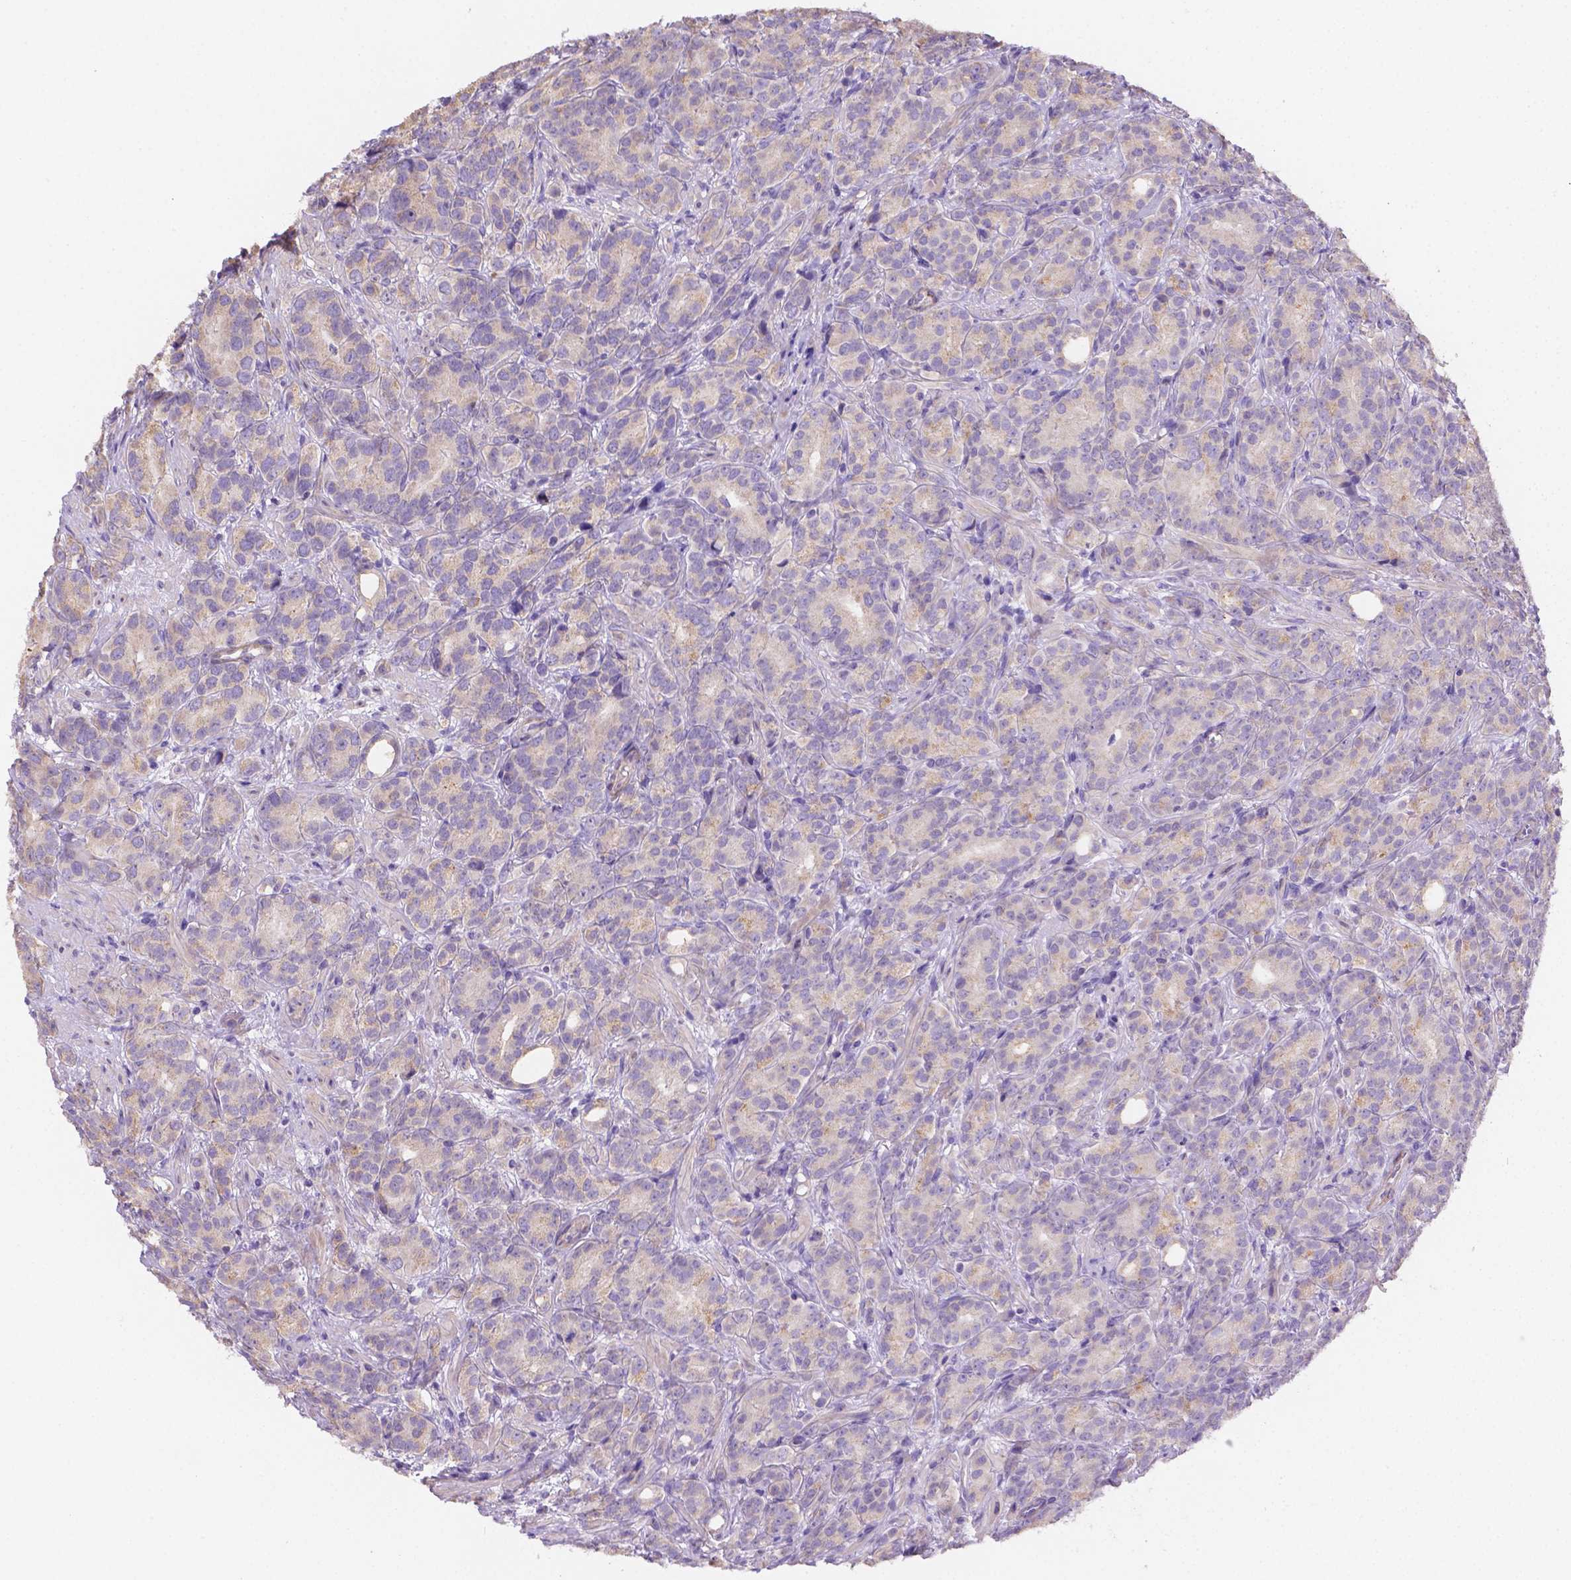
{"staining": {"intensity": "weak", "quantity": "<25%", "location": "cytoplasmic/membranous"}, "tissue": "prostate cancer", "cell_type": "Tumor cells", "image_type": "cancer", "snomed": [{"axis": "morphology", "description": "Adenocarcinoma, High grade"}, {"axis": "topography", "description": "Prostate"}], "caption": "An image of prostate cancer (high-grade adenocarcinoma) stained for a protein reveals no brown staining in tumor cells.", "gene": "NXPE2", "patient": {"sex": "male", "age": 90}}